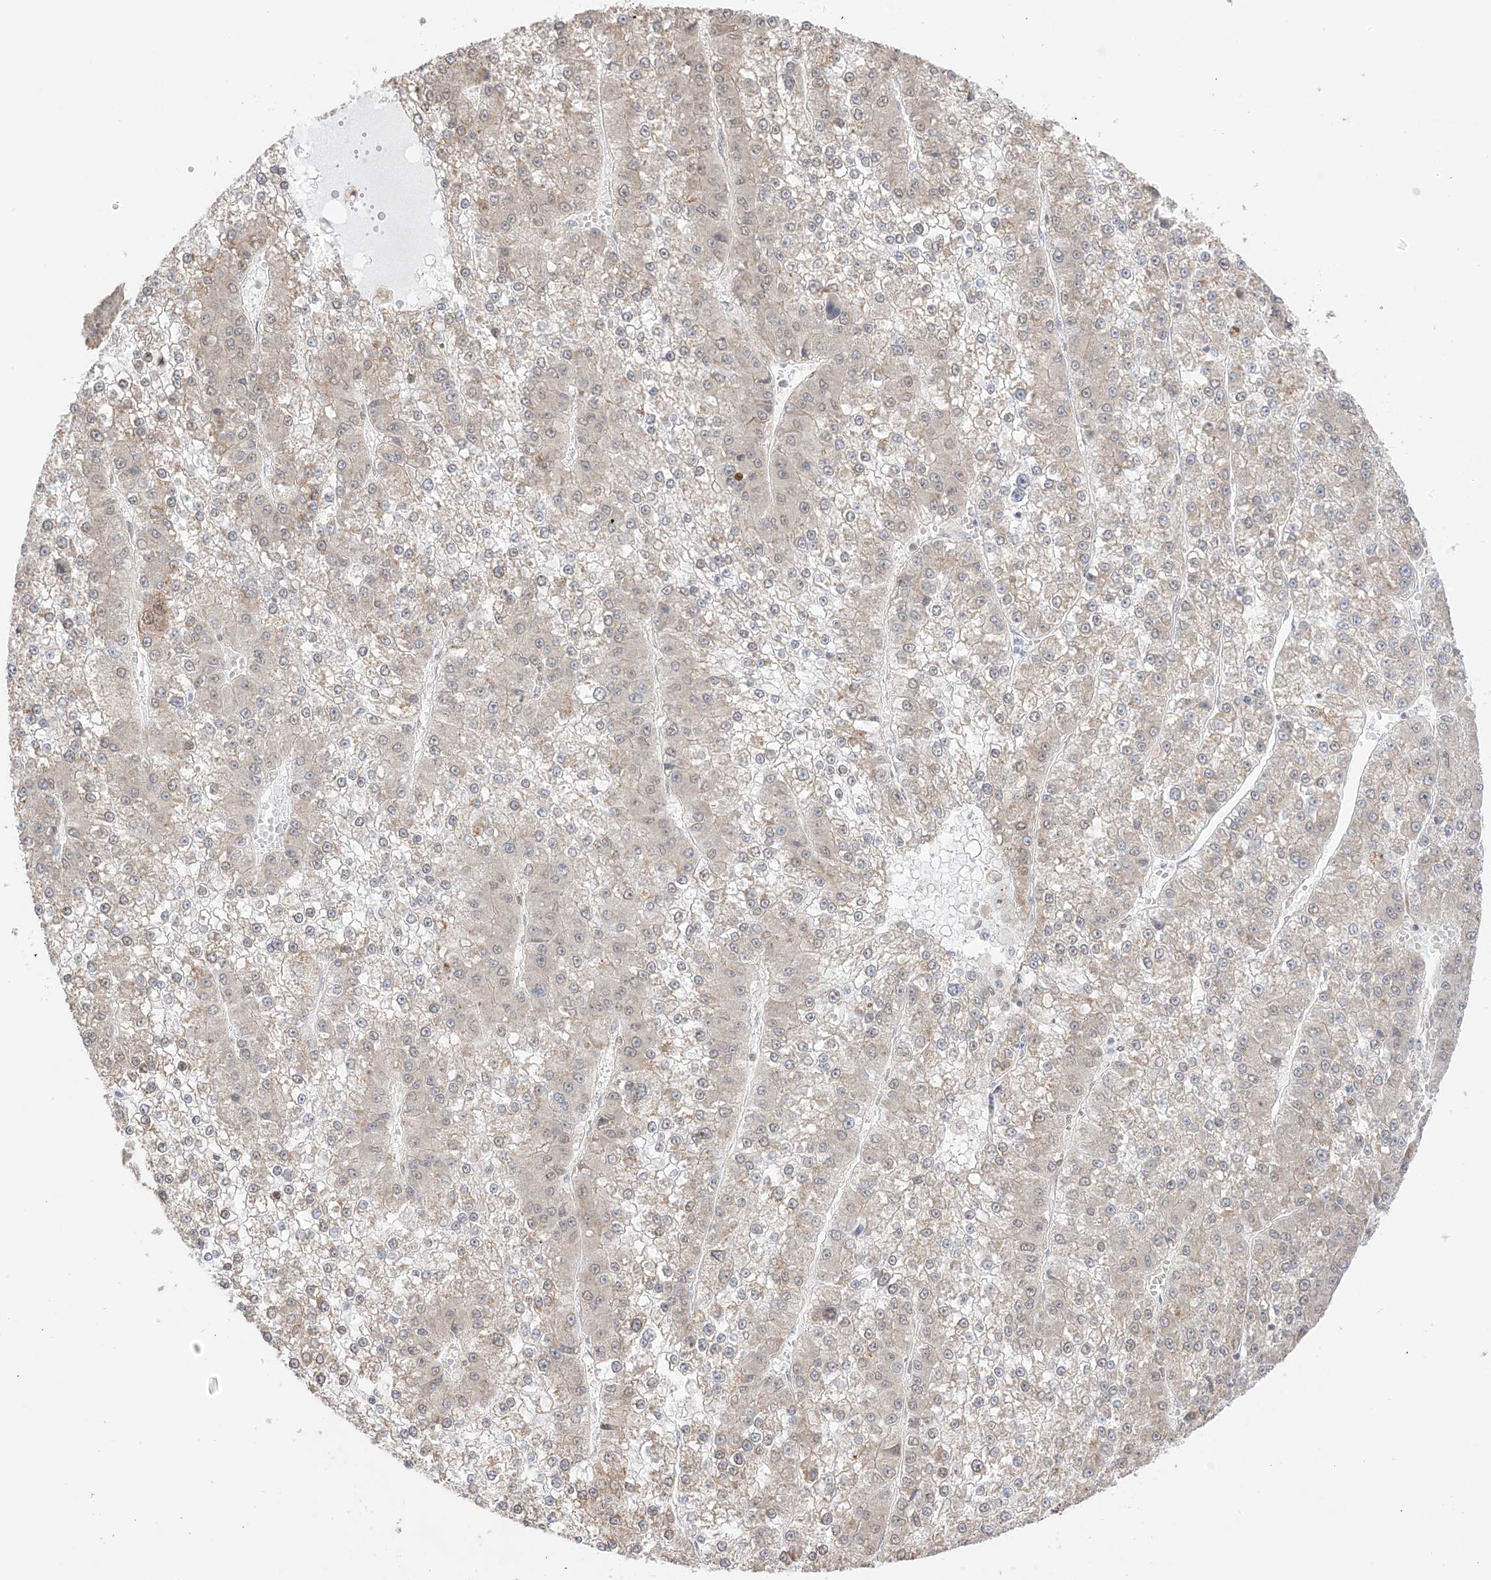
{"staining": {"intensity": "weak", "quantity": "25%-75%", "location": "cytoplasmic/membranous,nuclear"}, "tissue": "liver cancer", "cell_type": "Tumor cells", "image_type": "cancer", "snomed": [{"axis": "morphology", "description": "Carcinoma, Hepatocellular, NOS"}, {"axis": "topography", "description": "Liver"}], "caption": "A brown stain highlights weak cytoplasmic/membranous and nuclear expression of a protein in liver cancer tumor cells. Nuclei are stained in blue.", "gene": "UBE2E2", "patient": {"sex": "female", "age": 73}}